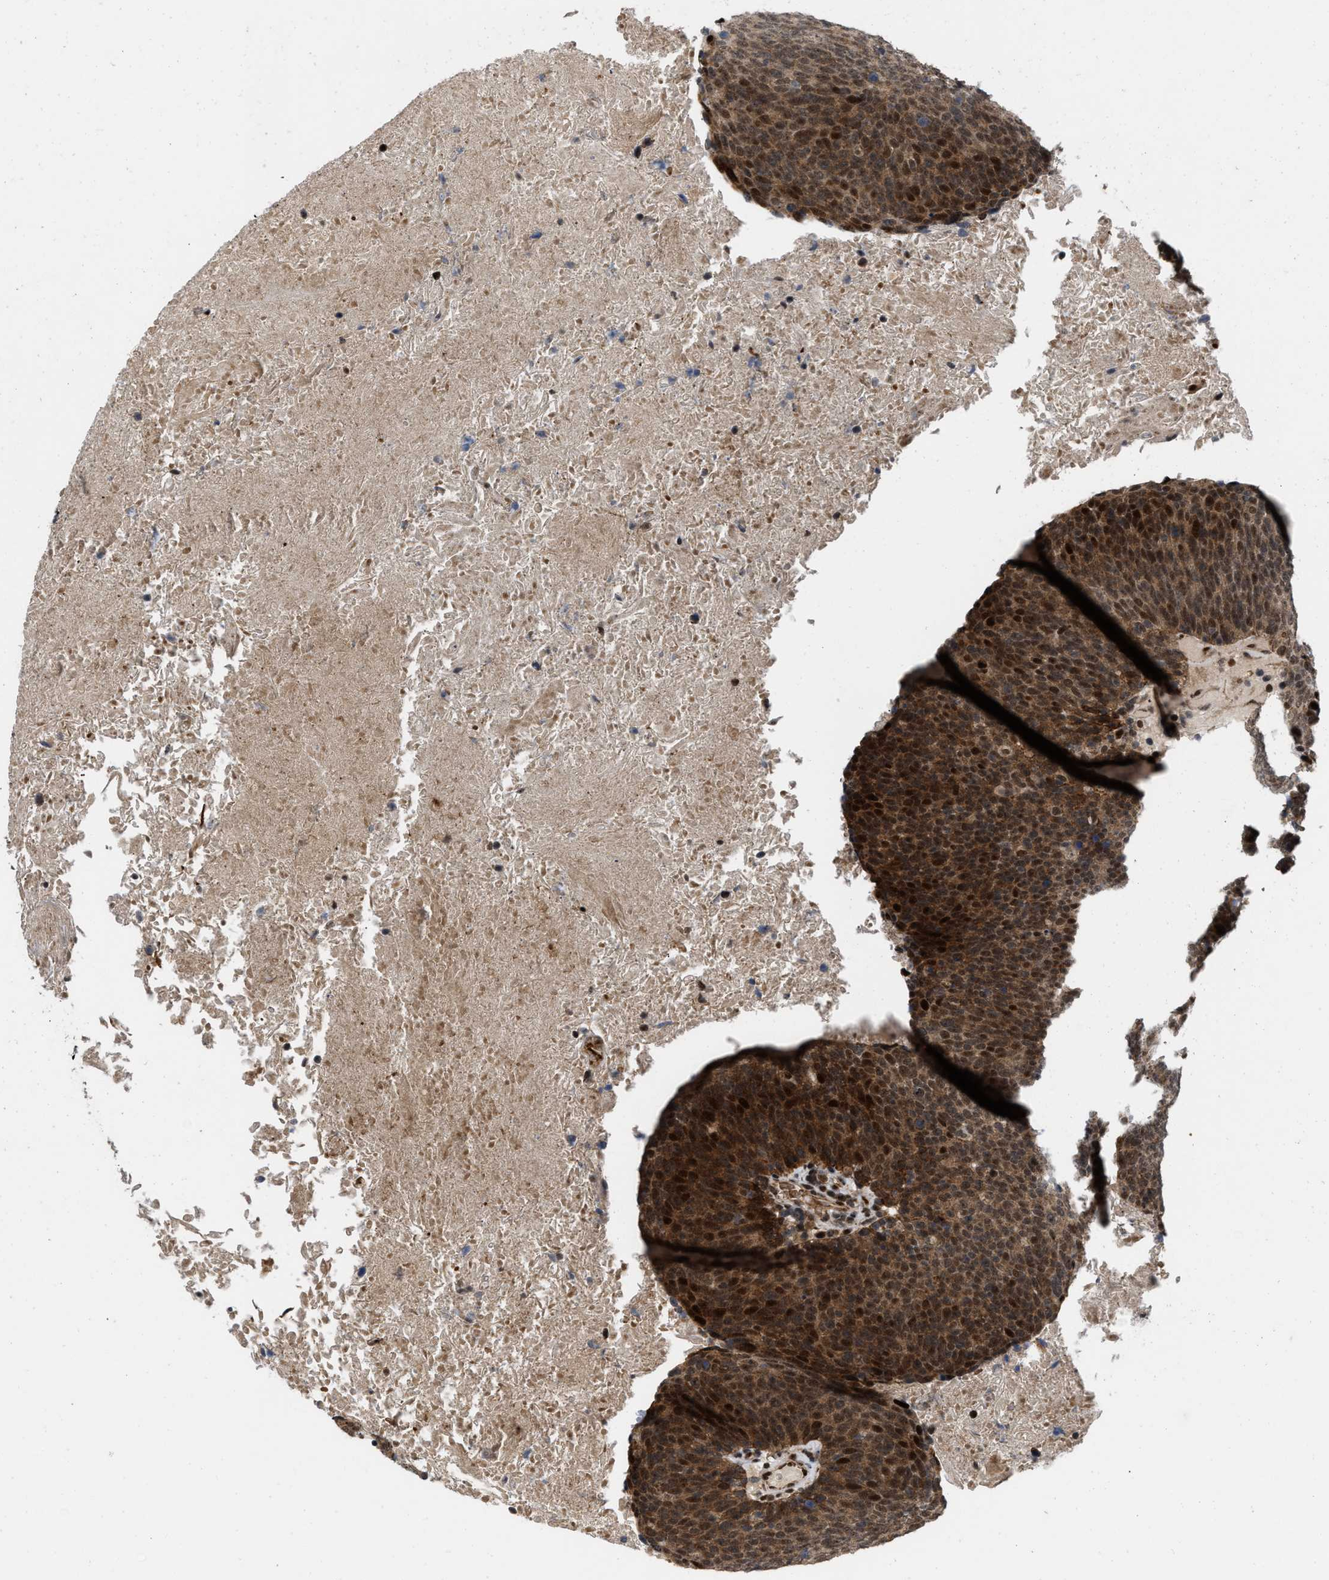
{"staining": {"intensity": "strong", "quantity": ">75%", "location": "cytoplasmic/membranous,nuclear"}, "tissue": "head and neck cancer", "cell_type": "Tumor cells", "image_type": "cancer", "snomed": [{"axis": "morphology", "description": "Squamous cell carcinoma, NOS"}, {"axis": "morphology", "description": "Squamous cell carcinoma, metastatic, NOS"}, {"axis": "topography", "description": "Lymph node"}, {"axis": "topography", "description": "Head-Neck"}], "caption": "Immunohistochemical staining of human head and neck cancer (metastatic squamous cell carcinoma) displays high levels of strong cytoplasmic/membranous and nuclear protein staining in about >75% of tumor cells.", "gene": "ANKRD11", "patient": {"sex": "male", "age": 62}}